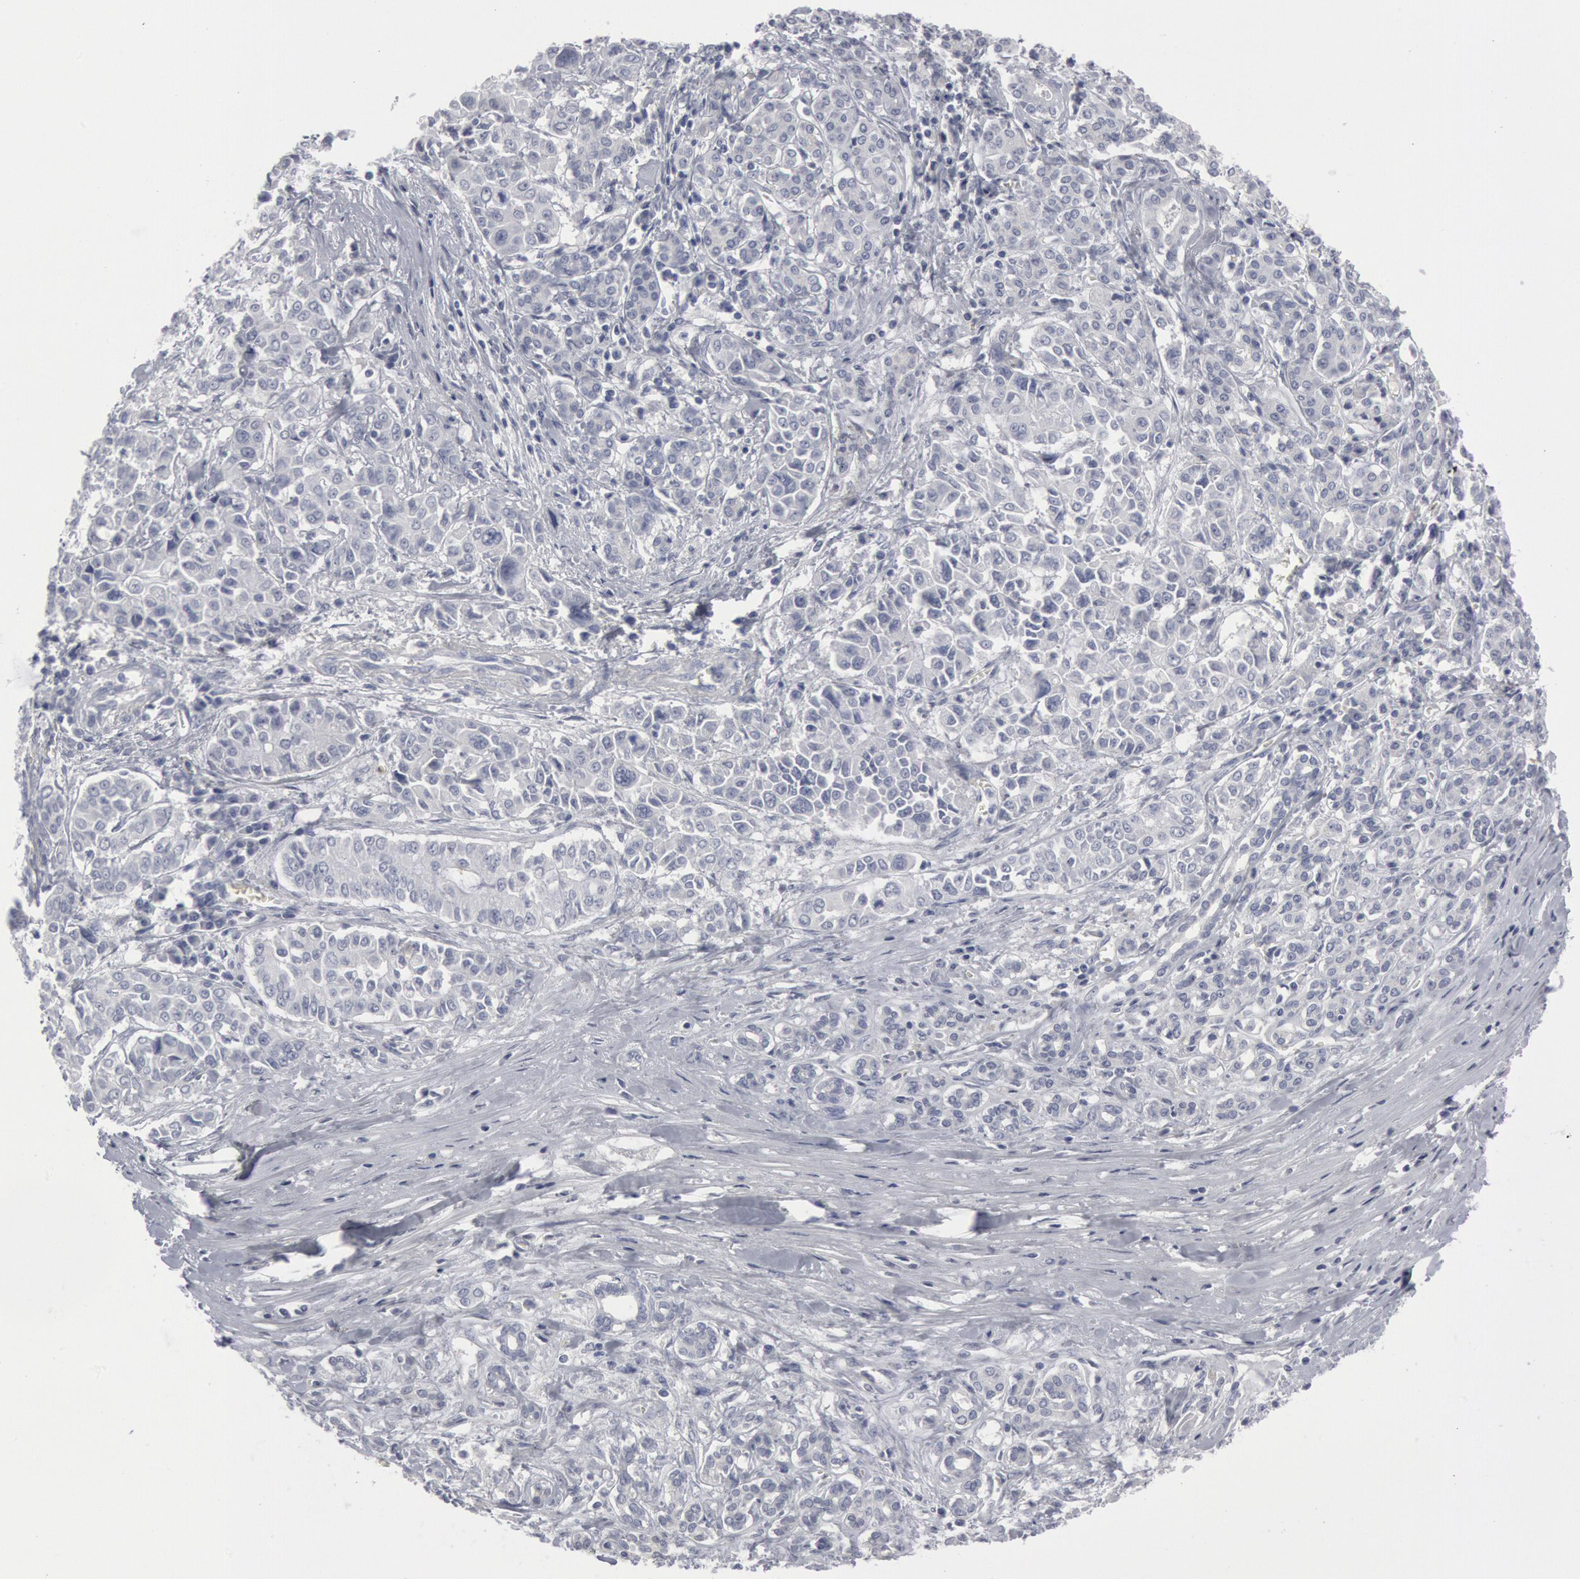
{"staining": {"intensity": "negative", "quantity": "none", "location": "none"}, "tissue": "pancreatic cancer", "cell_type": "Tumor cells", "image_type": "cancer", "snomed": [{"axis": "morphology", "description": "Adenocarcinoma, NOS"}, {"axis": "topography", "description": "Pancreas"}], "caption": "This is a photomicrograph of IHC staining of pancreatic cancer (adenocarcinoma), which shows no staining in tumor cells.", "gene": "DMC1", "patient": {"sex": "female", "age": 52}}